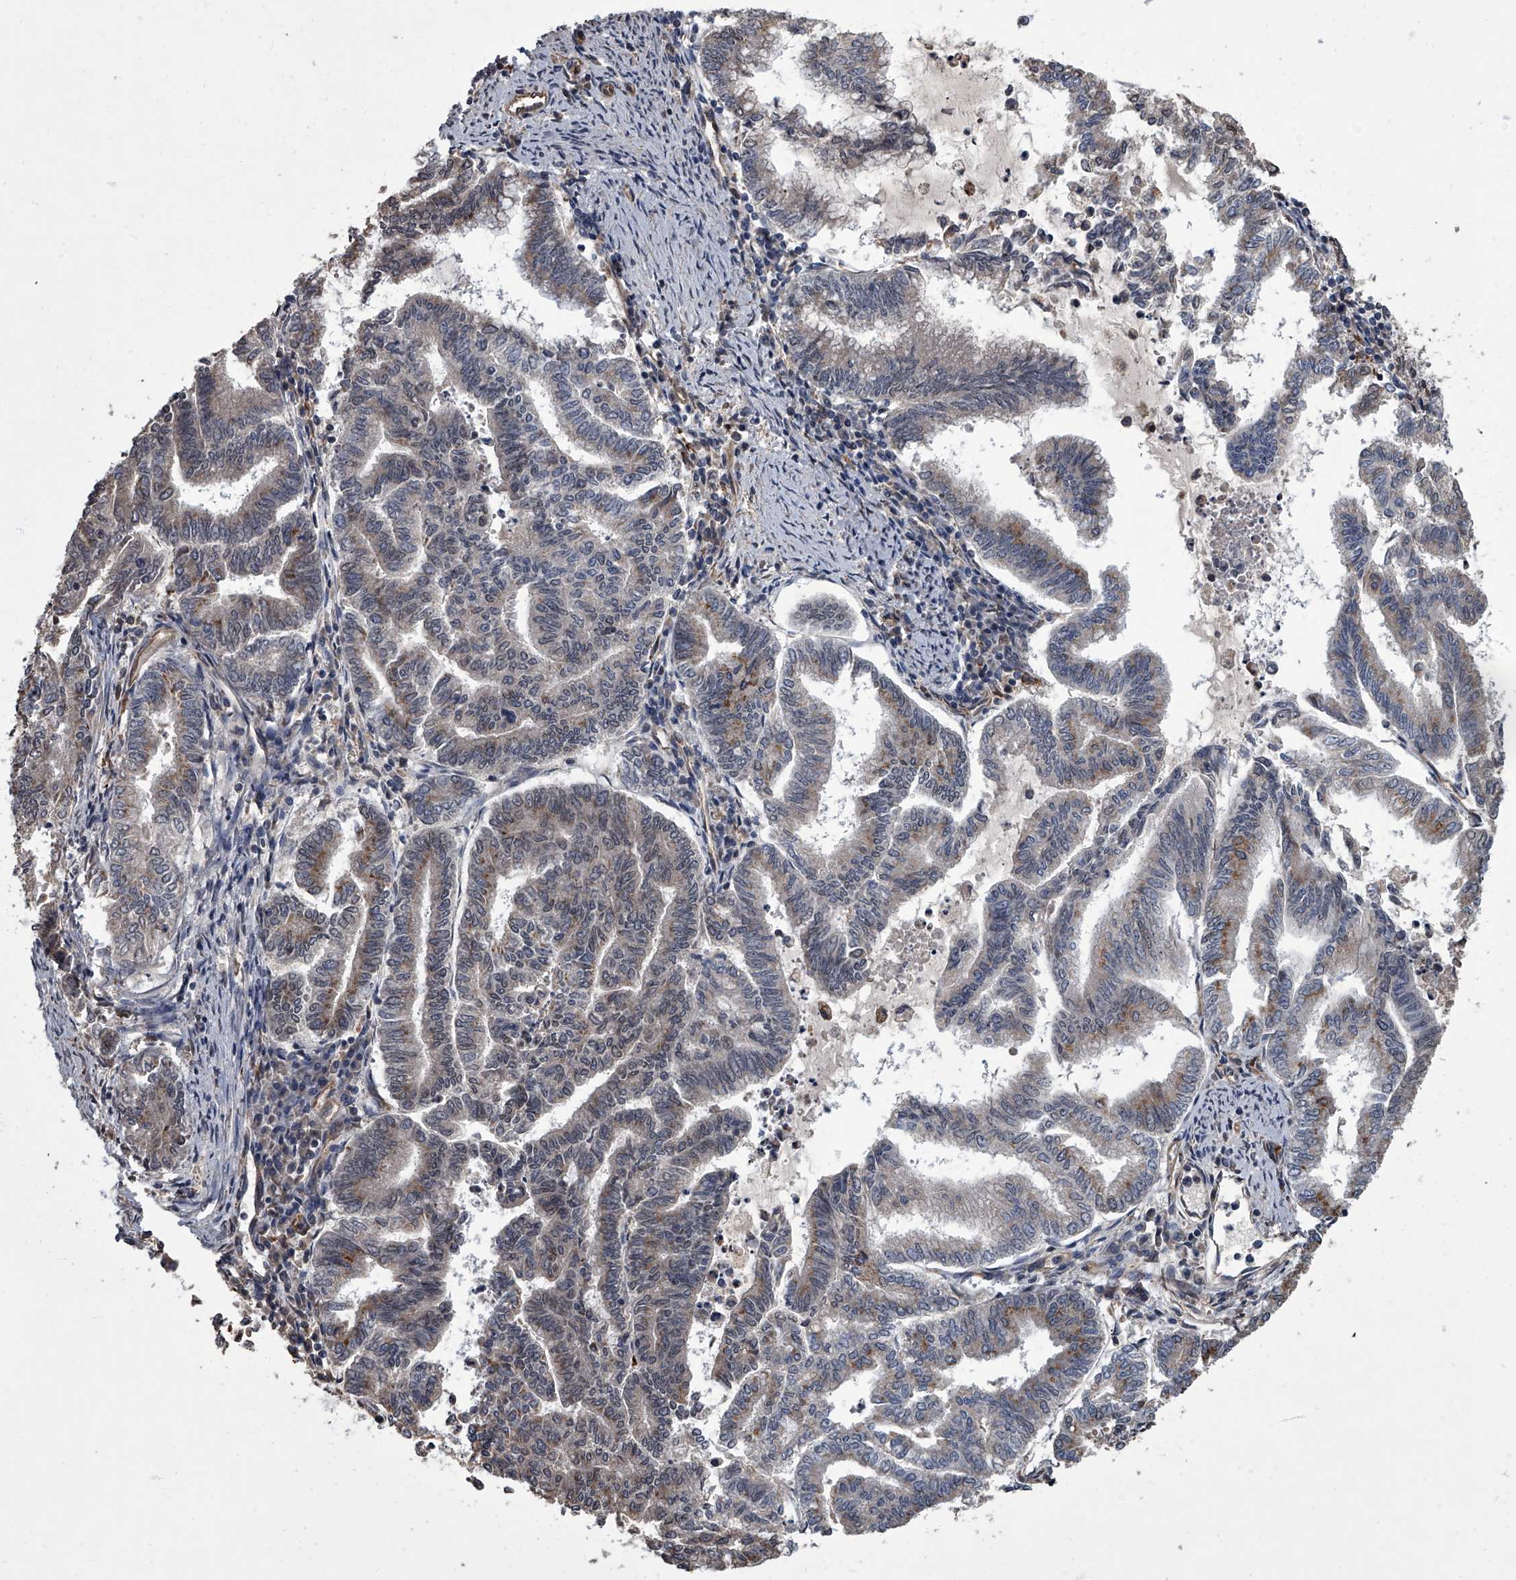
{"staining": {"intensity": "moderate", "quantity": "25%-75%", "location": "cytoplasmic/membranous"}, "tissue": "endometrial cancer", "cell_type": "Tumor cells", "image_type": "cancer", "snomed": [{"axis": "morphology", "description": "Adenocarcinoma, NOS"}, {"axis": "topography", "description": "Endometrium"}], "caption": "Endometrial cancer stained with DAB IHC displays medium levels of moderate cytoplasmic/membranous expression in about 25%-75% of tumor cells. The staining is performed using DAB (3,3'-diaminobenzidine) brown chromogen to label protein expression. The nuclei are counter-stained blue using hematoxylin.", "gene": "LRRC8C", "patient": {"sex": "female", "age": 79}}